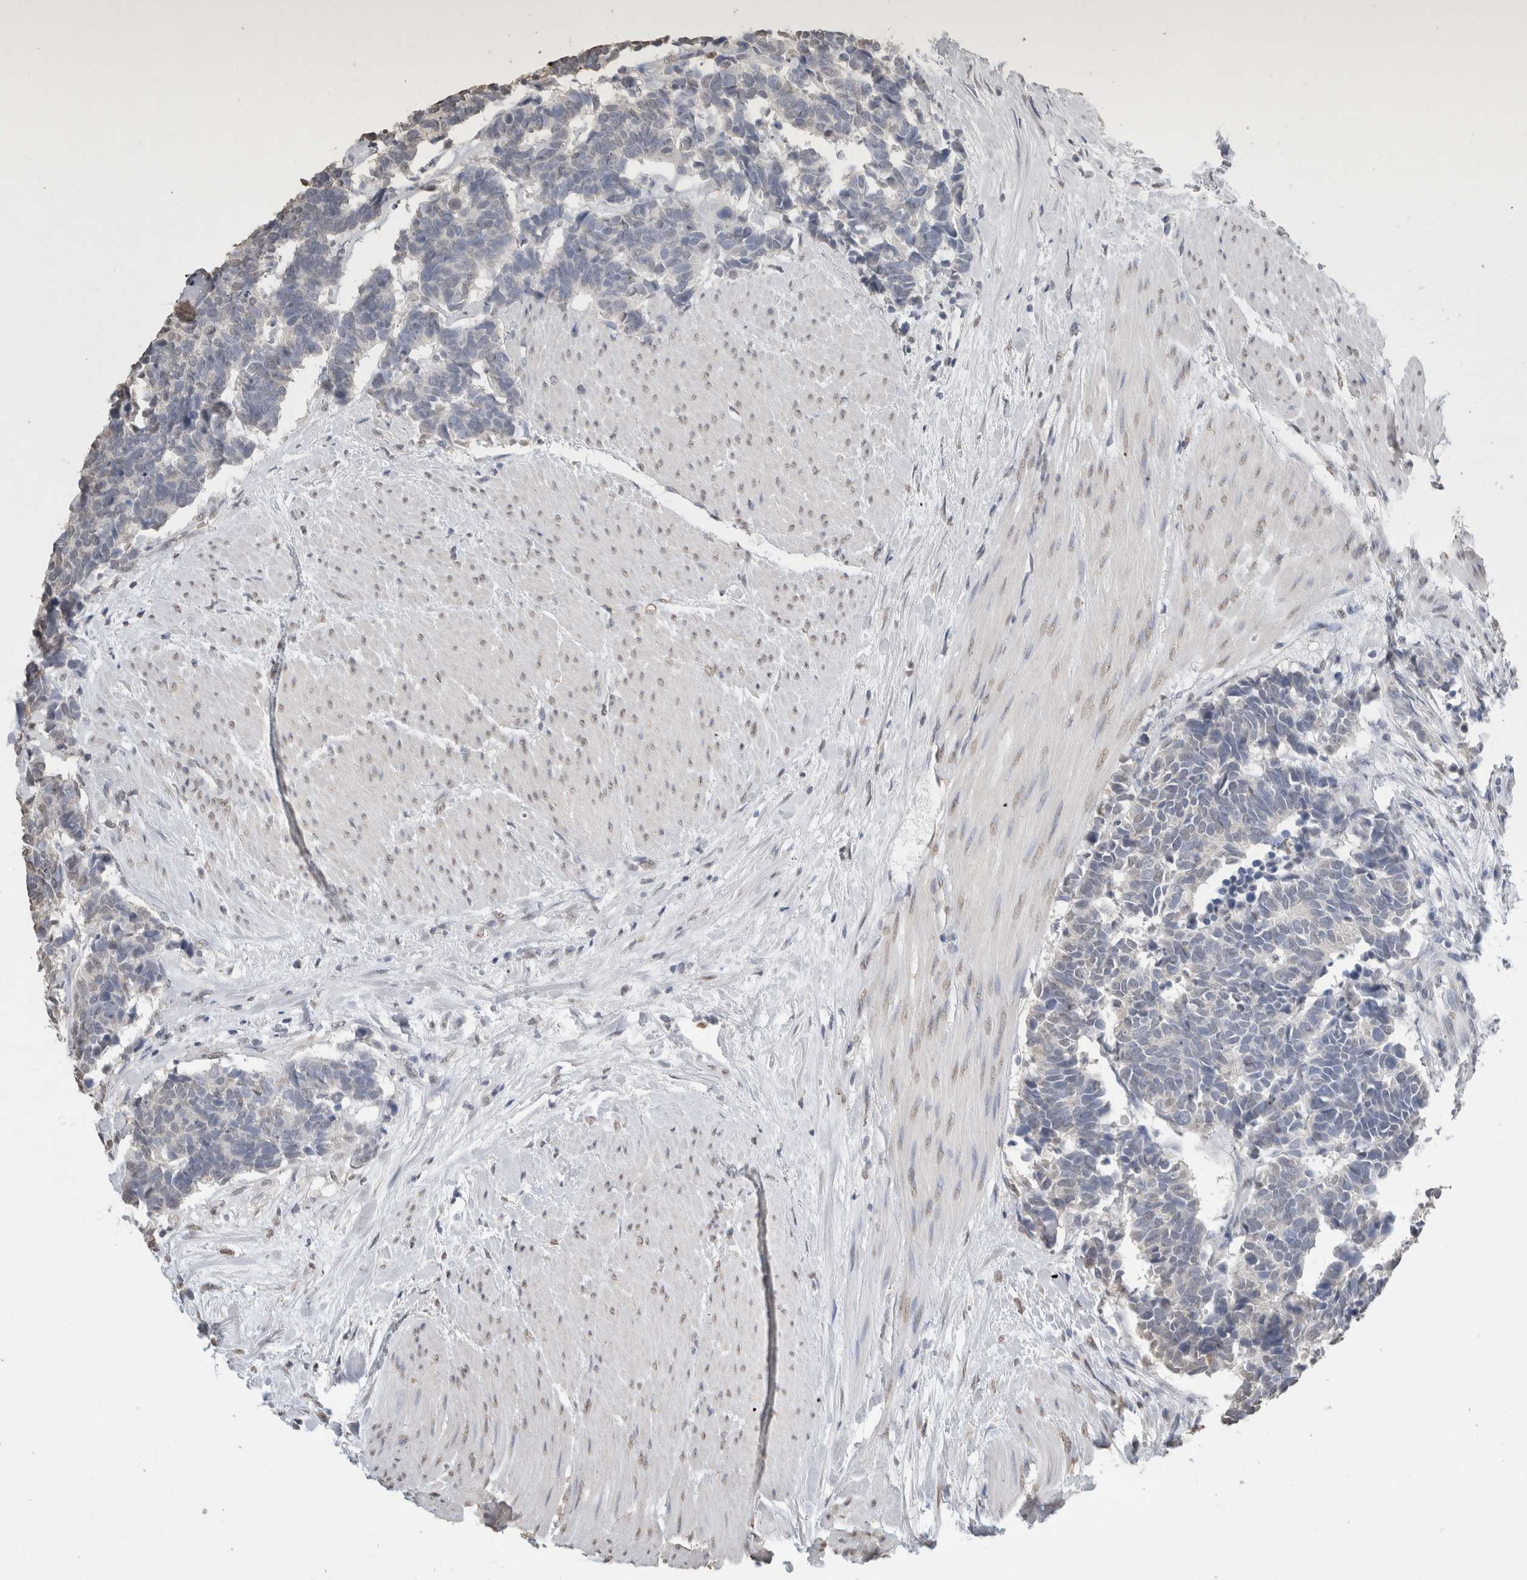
{"staining": {"intensity": "negative", "quantity": "none", "location": "none"}, "tissue": "carcinoid", "cell_type": "Tumor cells", "image_type": "cancer", "snomed": [{"axis": "morphology", "description": "Carcinoma, NOS"}, {"axis": "morphology", "description": "Carcinoid, malignant, NOS"}, {"axis": "topography", "description": "Urinary bladder"}], "caption": "The micrograph displays no significant expression in tumor cells of carcinoma. The staining is performed using DAB brown chromogen with nuclei counter-stained in using hematoxylin.", "gene": "LGALS2", "patient": {"sex": "male", "age": 57}}